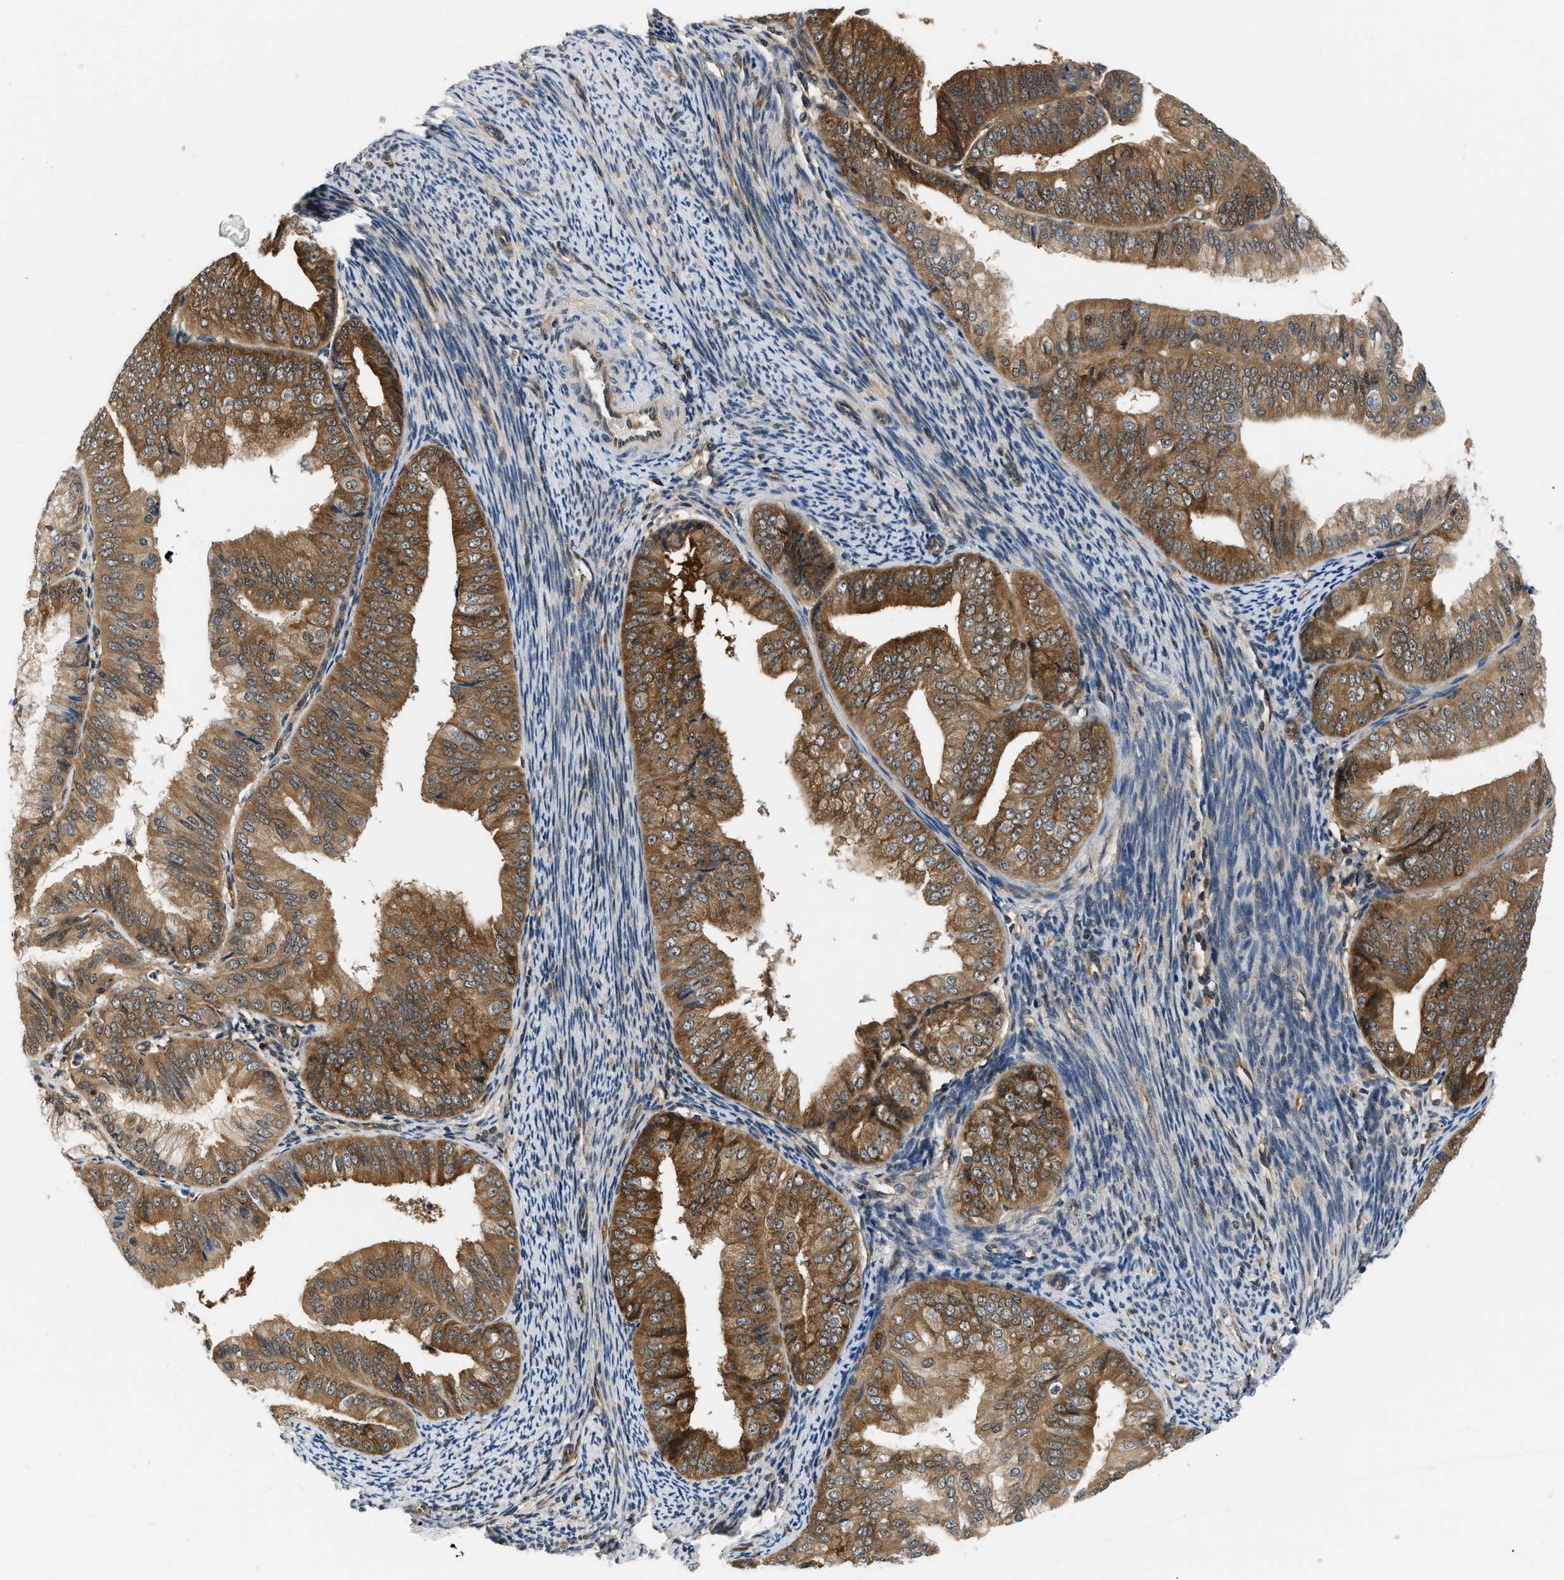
{"staining": {"intensity": "moderate", "quantity": ">75%", "location": "cytoplasmic/membranous"}, "tissue": "endometrial cancer", "cell_type": "Tumor cells", "image_type": "cancer", "snomed": [{"axis": "morphology", "description": "Adenocarcinoma, NOS"}, {"axis": "topography", "description": "Endometrium"}], "caption": "Protein expression analysis of human endometrial cancer reveals moderate cytoplasmic/membranous staining in about >75% of tumor cells.", "gene": "EIF4EBP2", "patient": {"sex": "female", "age": 63}}